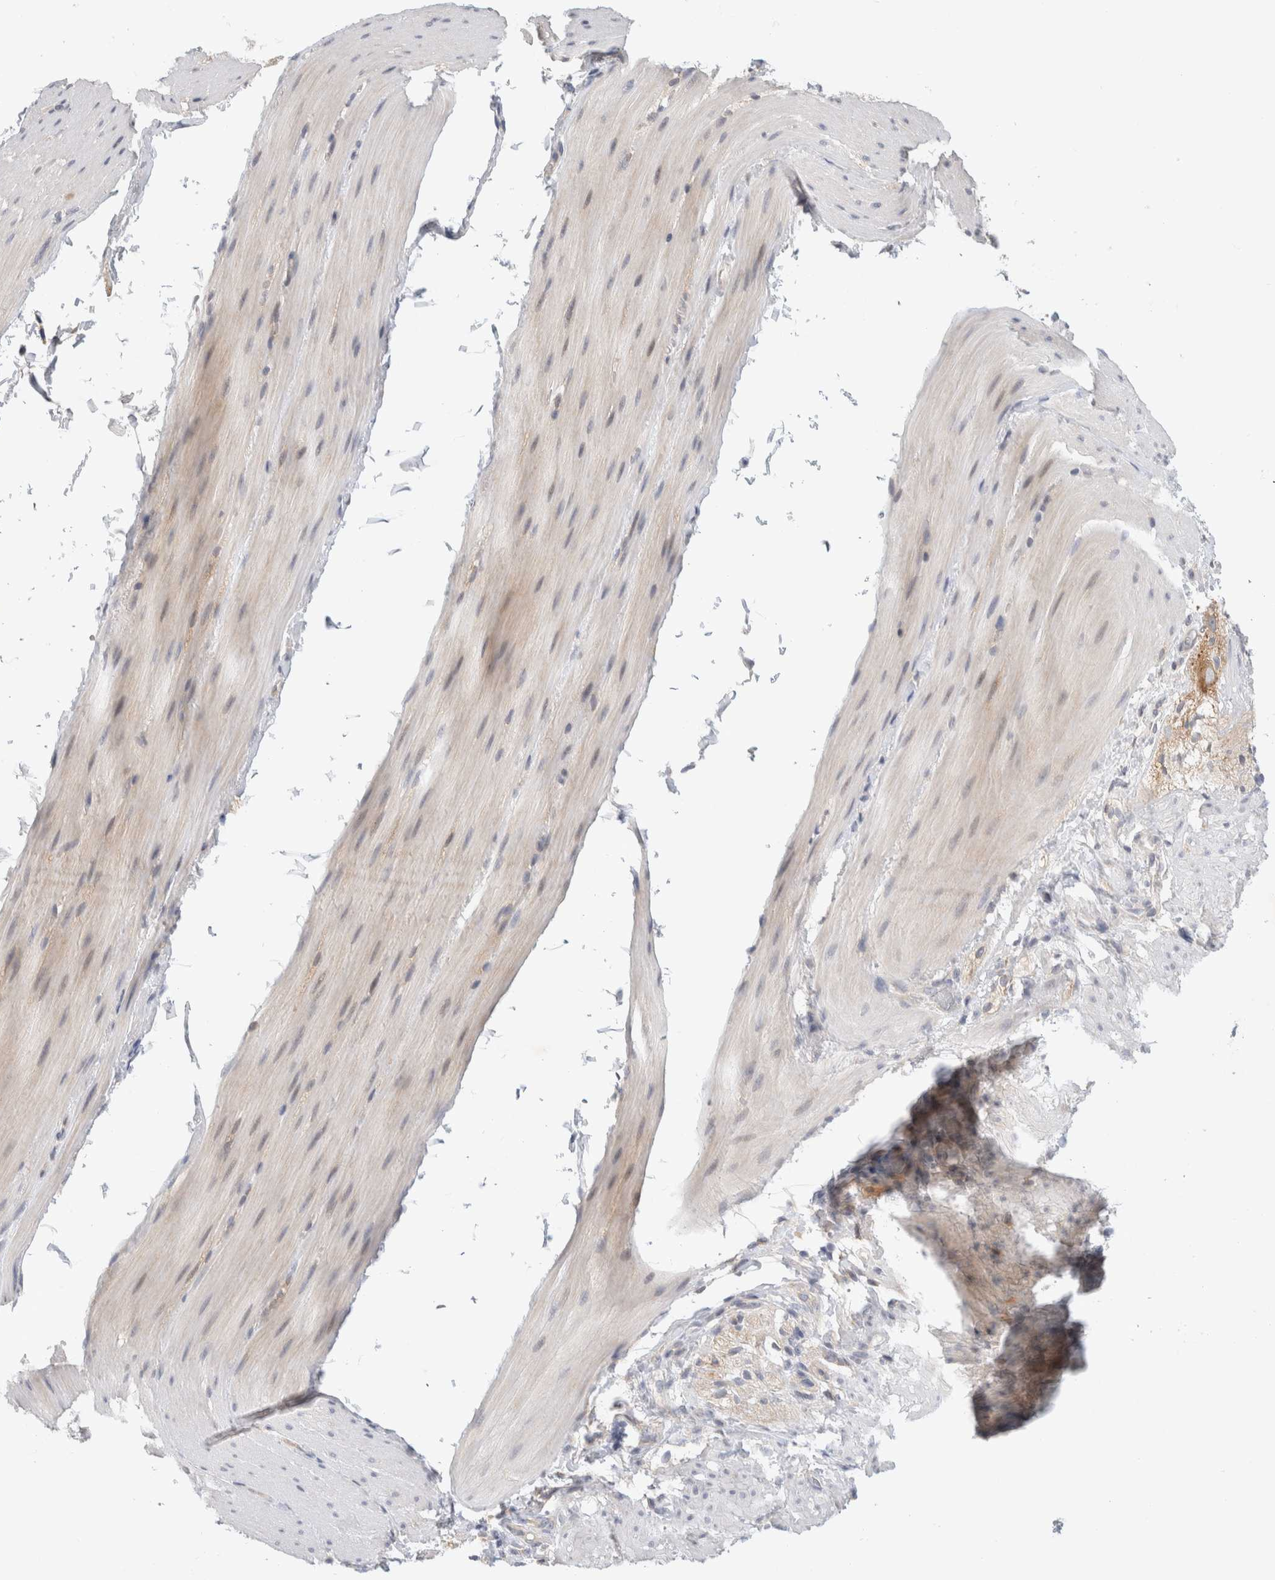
{"staining": {"intensity": "weak", "quantity": "<25%", "location": "cytoplasmic/membranous"}, "tissue": "smooth muscle", "cell_type": "Smooth muscle cells", "image_type": "normal", "snomed": [{"axis": "morphology", "description": "Normal tissue, NOS"}, {"axis": "topography", "description": "Smooth muscle"}, {"axis": "topography", "description": "Small intestine"}], "caption": "Immunohistochemistry (IHC) photomicrograph of normal smooth muscle: smooth muscle stained with DAB exhibits no significant protein staining in smooth muscle cells.", "gene": "NEDD4L", "patient": {"sex": "female", "age": 84}}